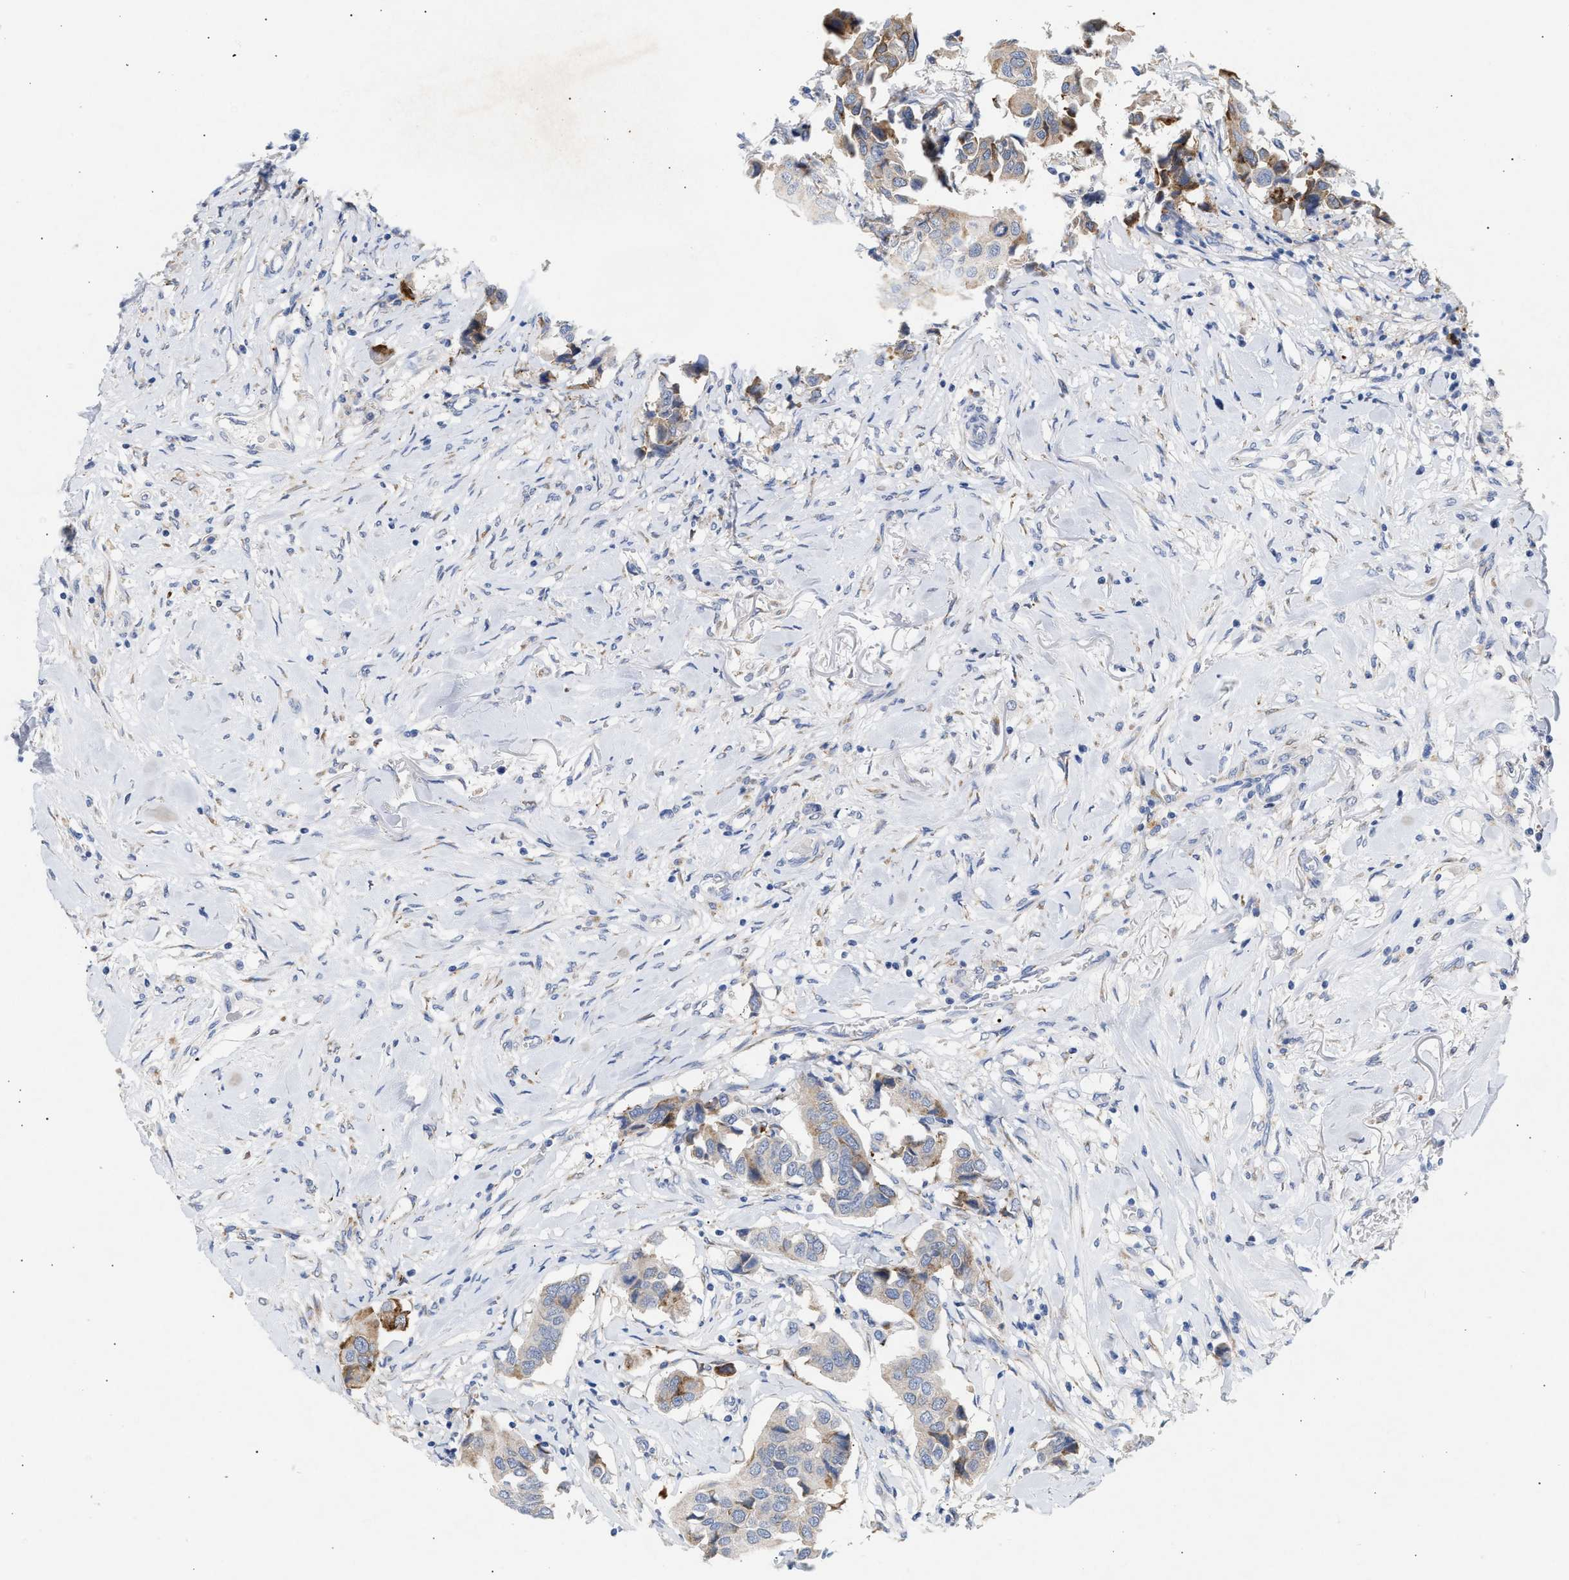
{"staining": {"intensity": "weak", "quantity": "<25%", "location": "cytoplasmic/membranous"}, "tissue": "breast cancer", "cell_type": "Tumor cells", "image_type": "cancer", "snomed": [{"axis": "morphology", "description": "Duct carcinoma"}, {"axis": "topography", "description": "Breast"}], "caption": "The IHC image has no significant staining in tumor cells of breast cancer tissue.", "gene": "SELENOM", "patient": {"sex": "female", "age": 80}}